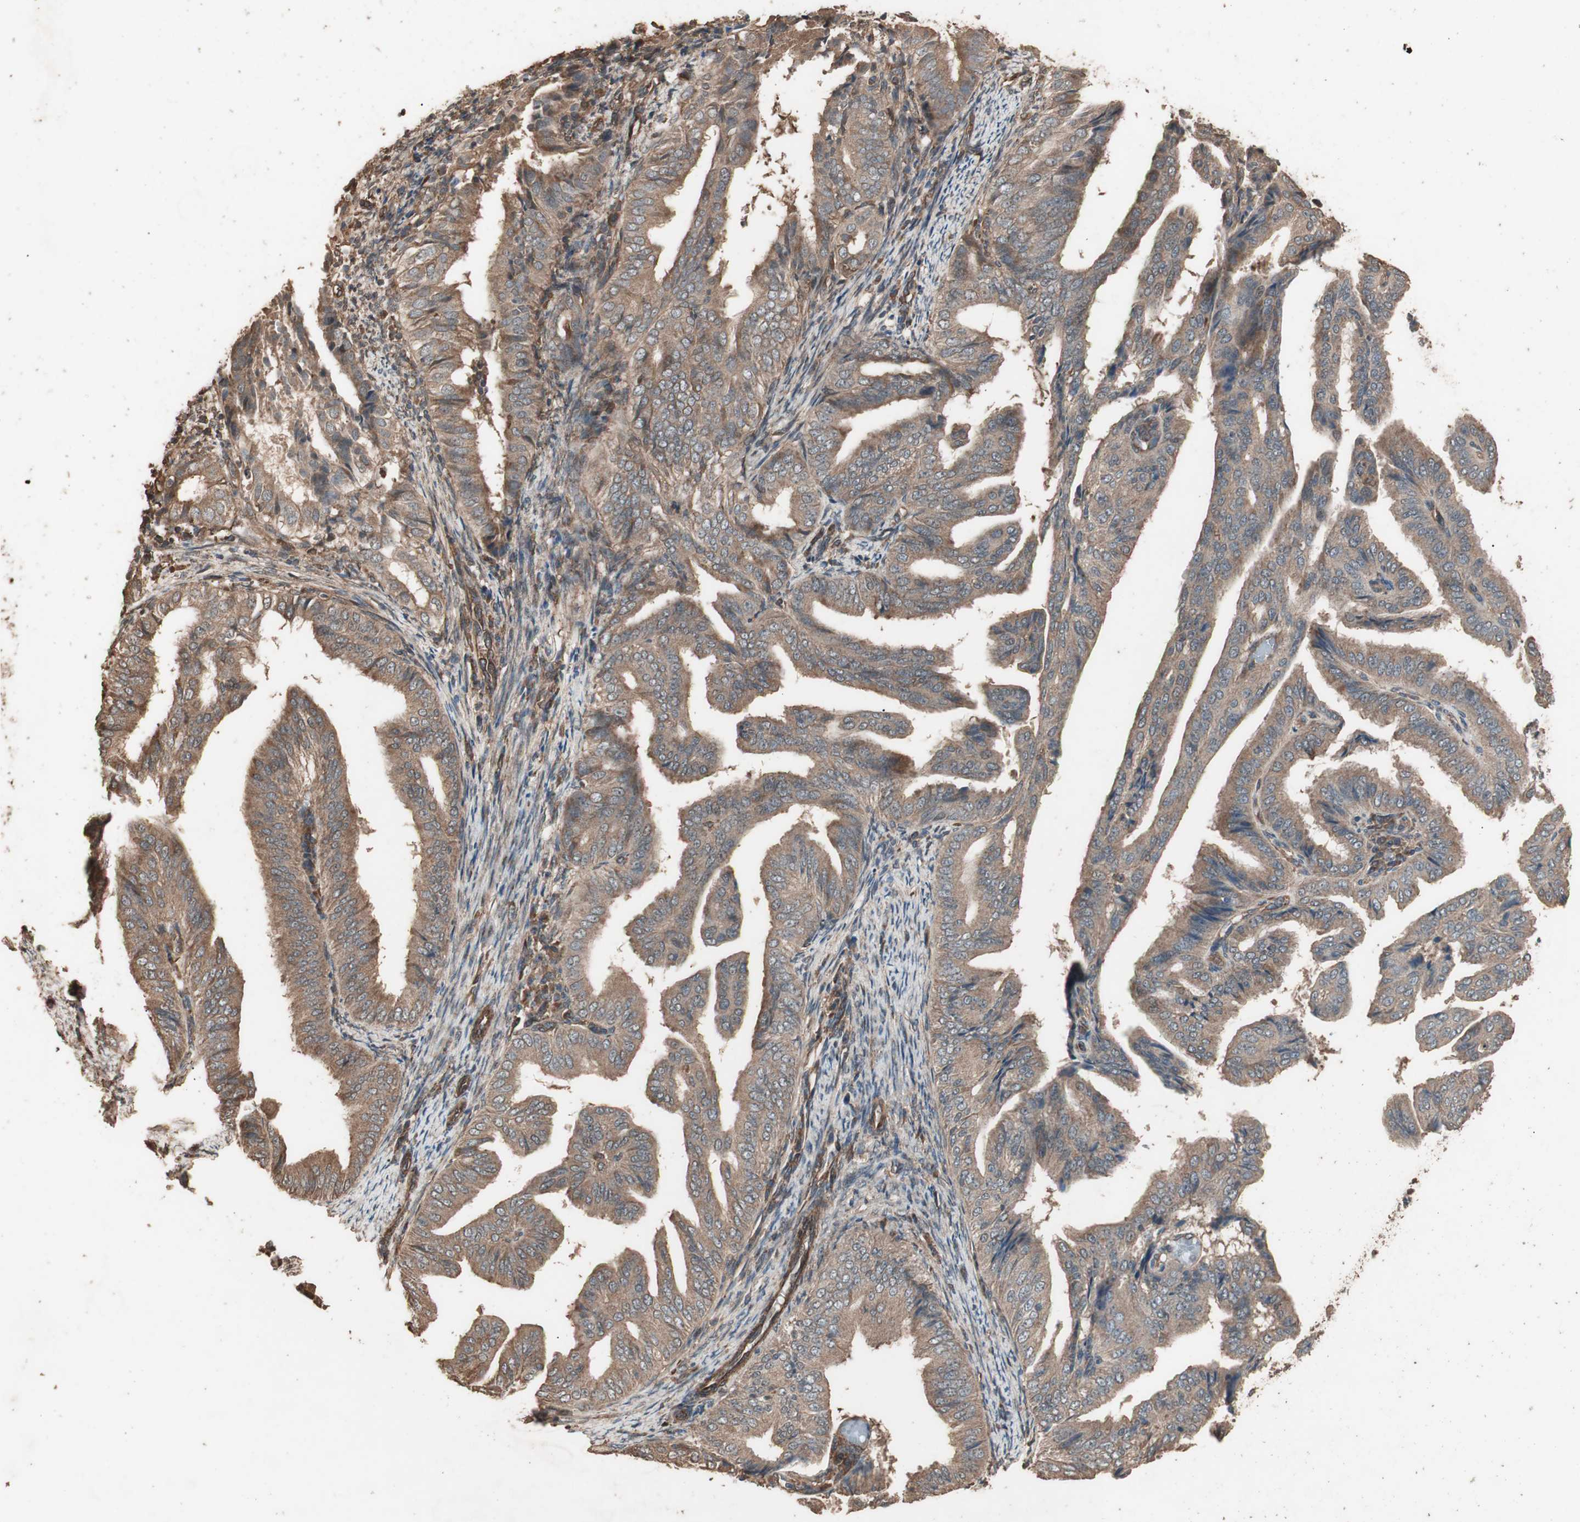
{"staining": {"intensity": "moderate", "quantity": ">75%", "location": "cytoplasmic/membranous"}, "tissue": "endometrial cancer", "cell_type": "Tumor cells", "image_type": "cancer", "snomed": [{"axis": "morphology", "description": "Adenocarcinoma, NOS"}, {"axis": "topography", "description": "Endometrium"}], "caption": "Endometrial adenocarcinoma stained with immunohistochemistry demonstrates moderate cytoplasmic/membranous expression in approximately >75% of tumor cells.", "gene": "CCN4", "patient": {"sex": "female", "age": 58}}